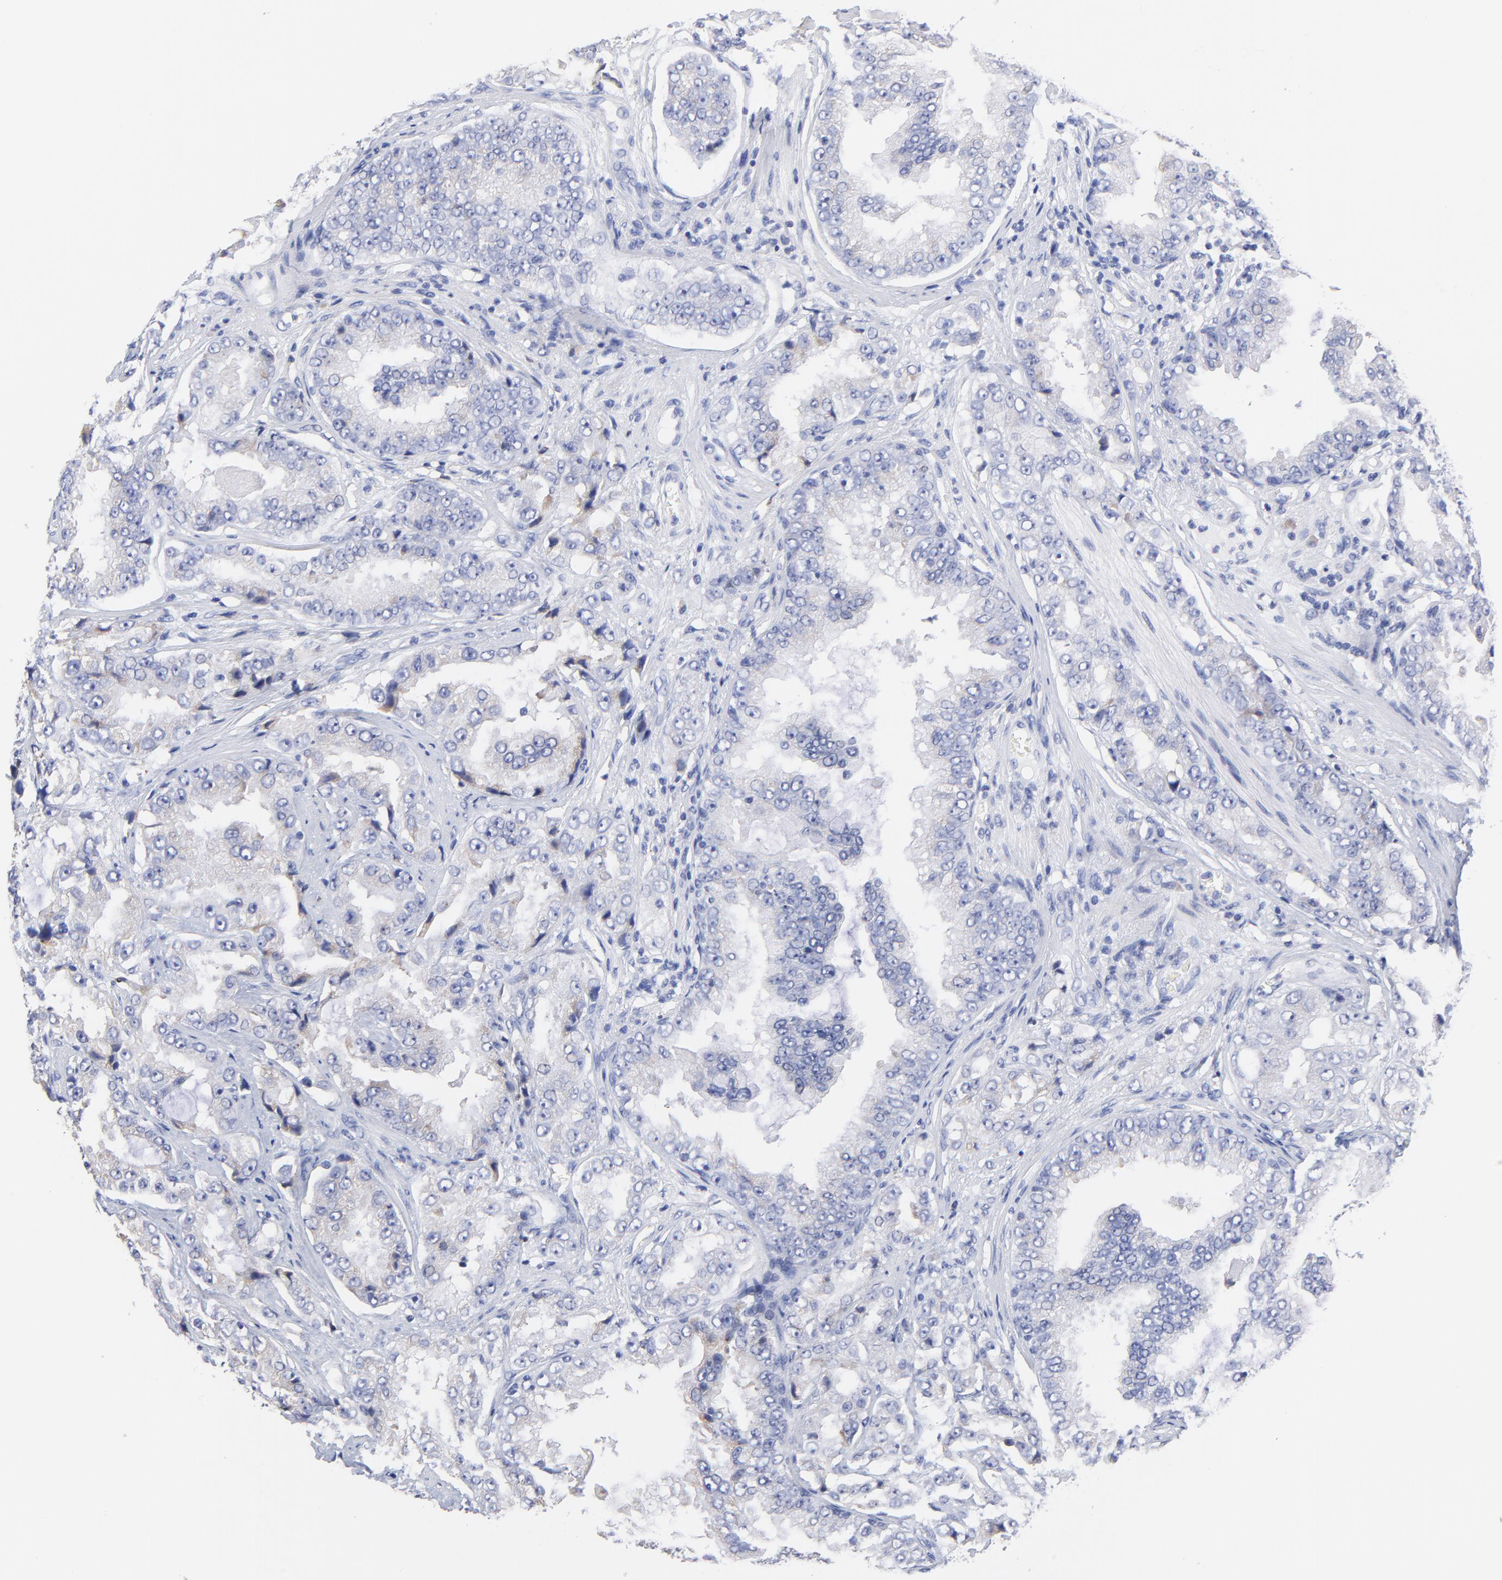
{"staining": {"intensity": "weak", "quantity": "<25%", "location": "cytoplasmic/membranous"}, "tissue": "prostate cancer", "cell_type": "Tumor cells", "image_type": "cancer", "snomed": [{"axis": "morphology", "description": "Adenocarcinoma, High grade"}, {"axis": "topography", "description": "Prostate"}], "caption": "Human adenocarcinoma (high-grade) (prostate) stained for a protein using immunohistochemistry displays no staining in tumor cells.", "gene": "LAX1", "patient": {"sex": "male", "age": 73}}